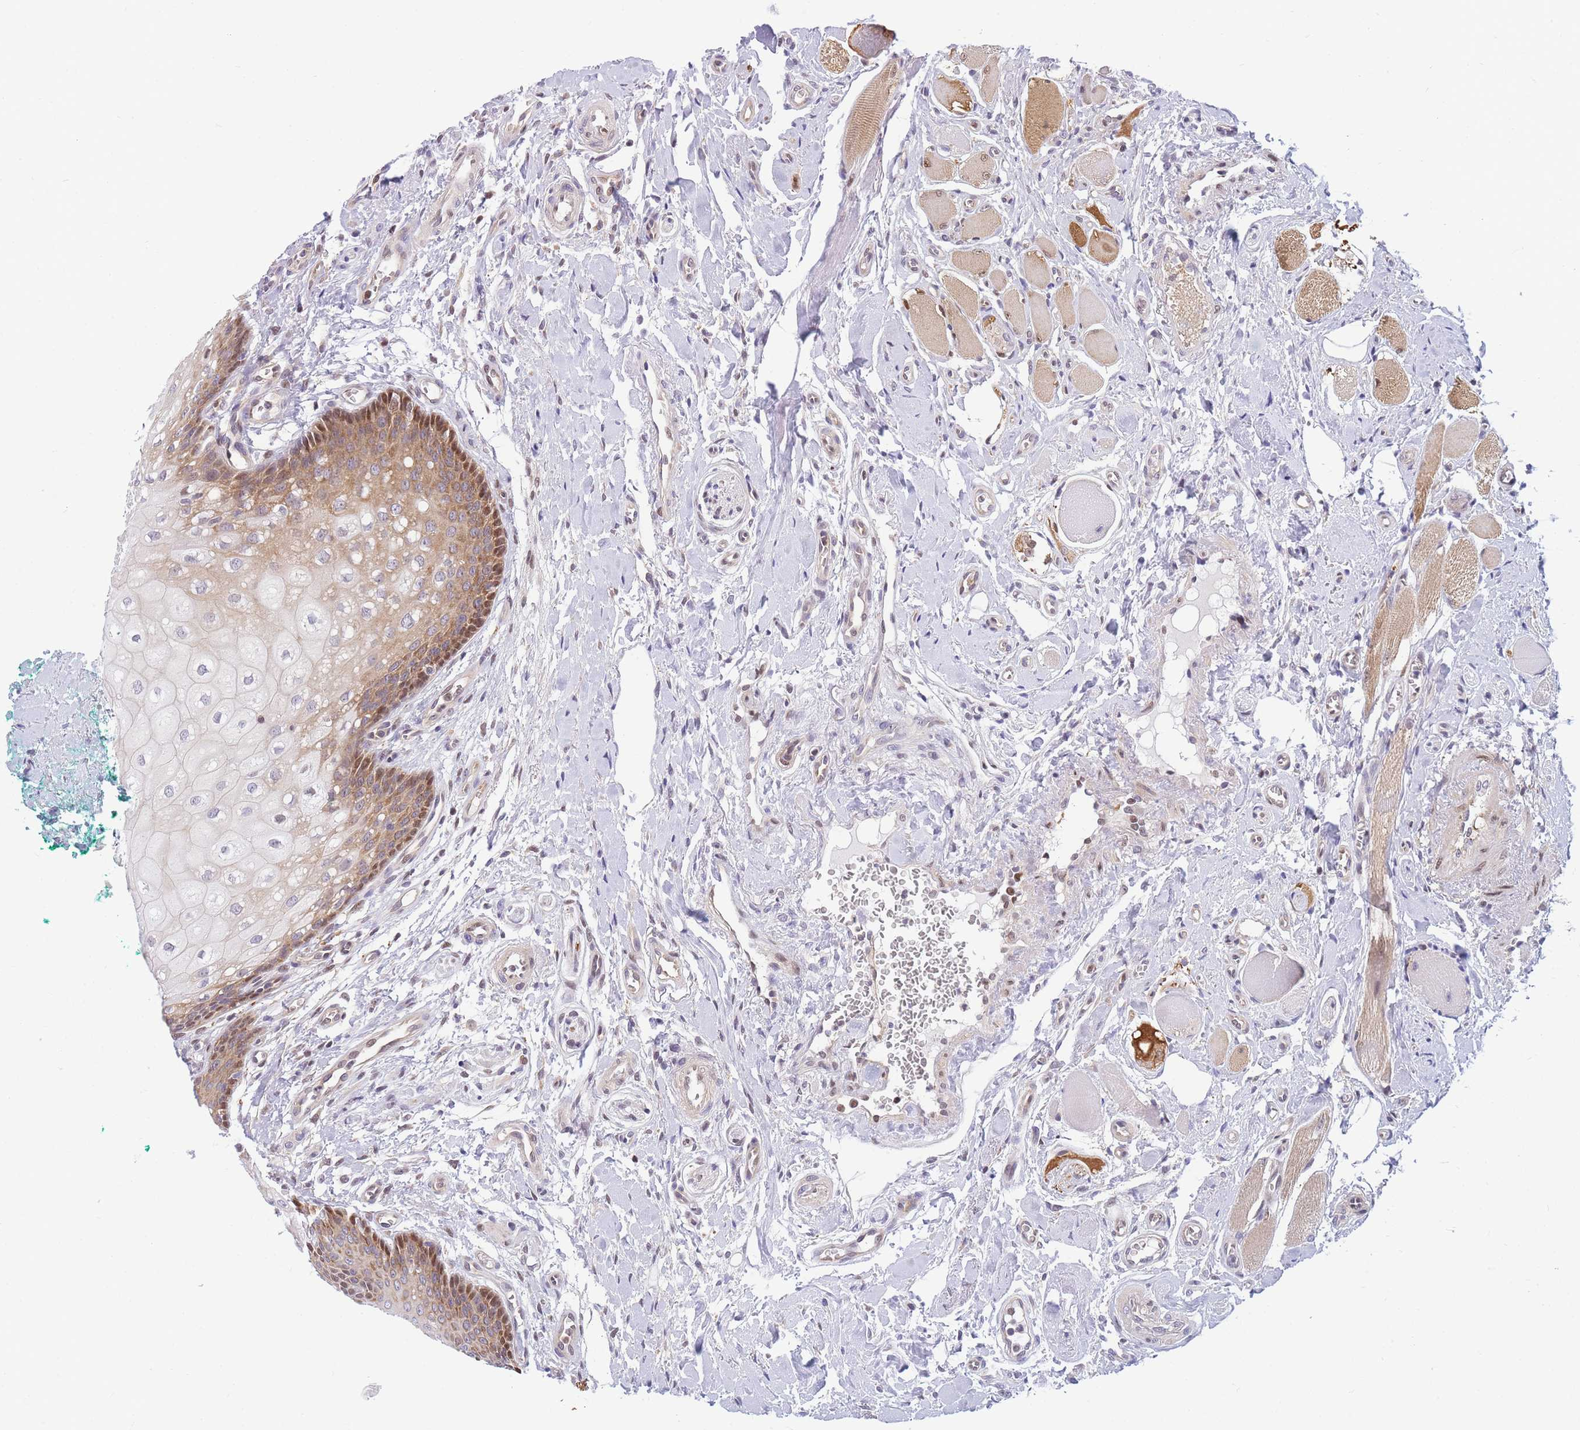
{"staining": {"intensity": "moderate", "quantity": "25%-75%", "location": "cytoplasmic/membranous,nuclear"}, "tissue": "oral mucosa", "cell_type": "Squamous epithelial cells", "image_type": "normal", "snomed": [{"axis": "morphology", "description": "Normal tissue, NOS"}, {"axis": "morphology", "description": "Squamous cell carcinoma, NOS"}, {"axis": "topography", "description": "Oral tissue"}, {"axis": "topography", "description": "Tounge, NOS"}, {"axis": "topography", "description": "Head-Neck"}], "caption": "High-magnification brightfield microscopy of benign oral mucosa stained with DAB (3,3'-diaminobenzidine) (brown) and counterstained with hematoxylin (blue). squamous epithelial cells exhibit moderate cytoplasmic/membranous,nuclear expression is appreciated in about25%-75% of cells.", "gene": "CRACD", "patient": {"sex": "male", "age": 79}}